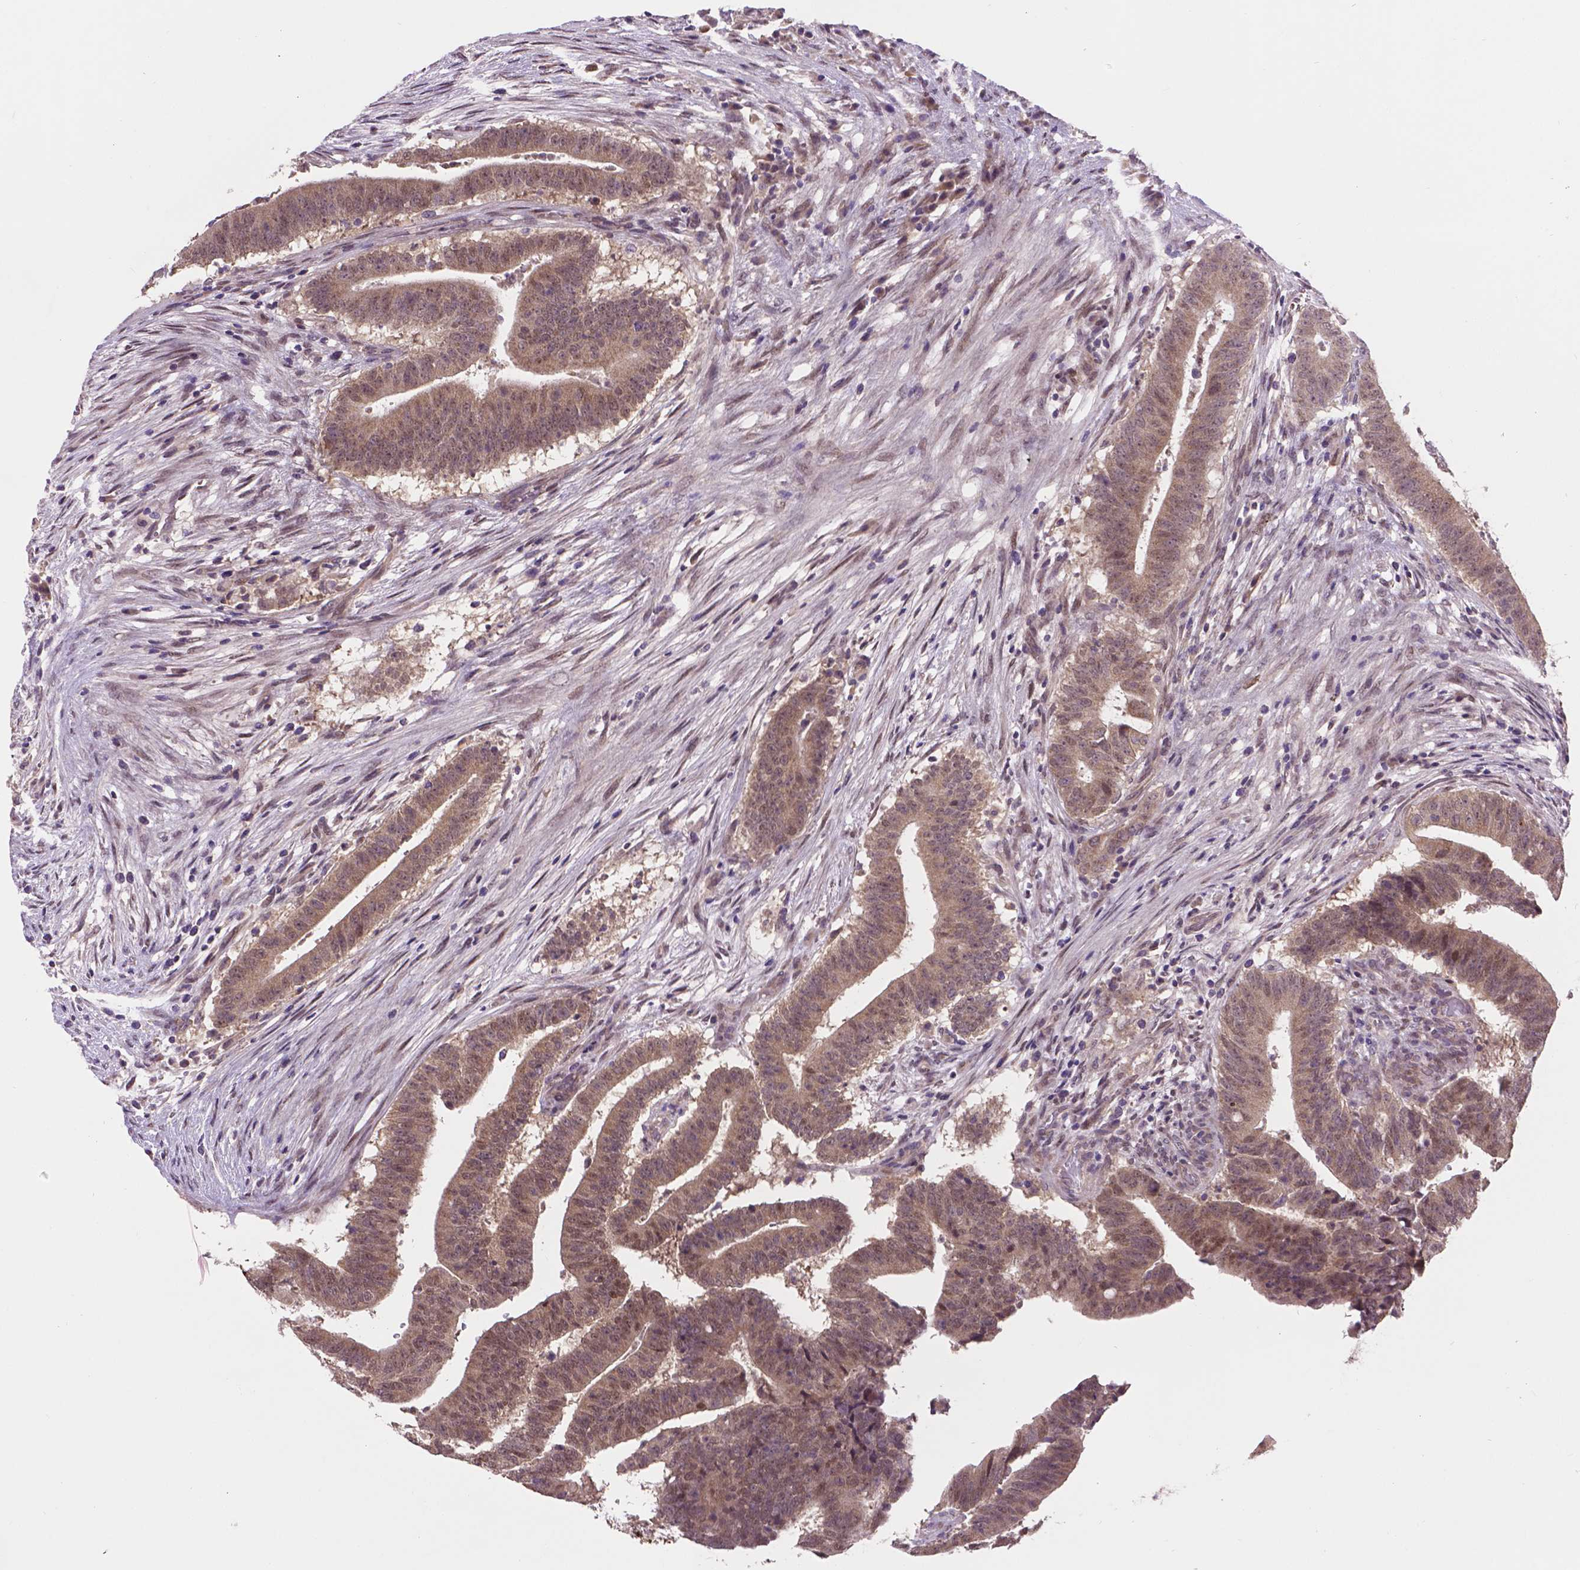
{"staining": {"intensity": "weak", "quantity": "<25%", "location": "cytoplasmic/membranous"}, "tissue": "colorectal cancer", "cell_type": "Tumor cells", "image_type": "cancer", "snomed": [{"axis": "morphology", "description": "Adenocarcinoma, NOS"}, {"axis": "topography", "description": "Colon"}], "caption": "A micrograph of adenocarcinoma (colorectal) stained for a protein demonstrates no brown staining in tumor cells.", "gene": "IRF6", "patient": {"sex": "female", "age": 43}}